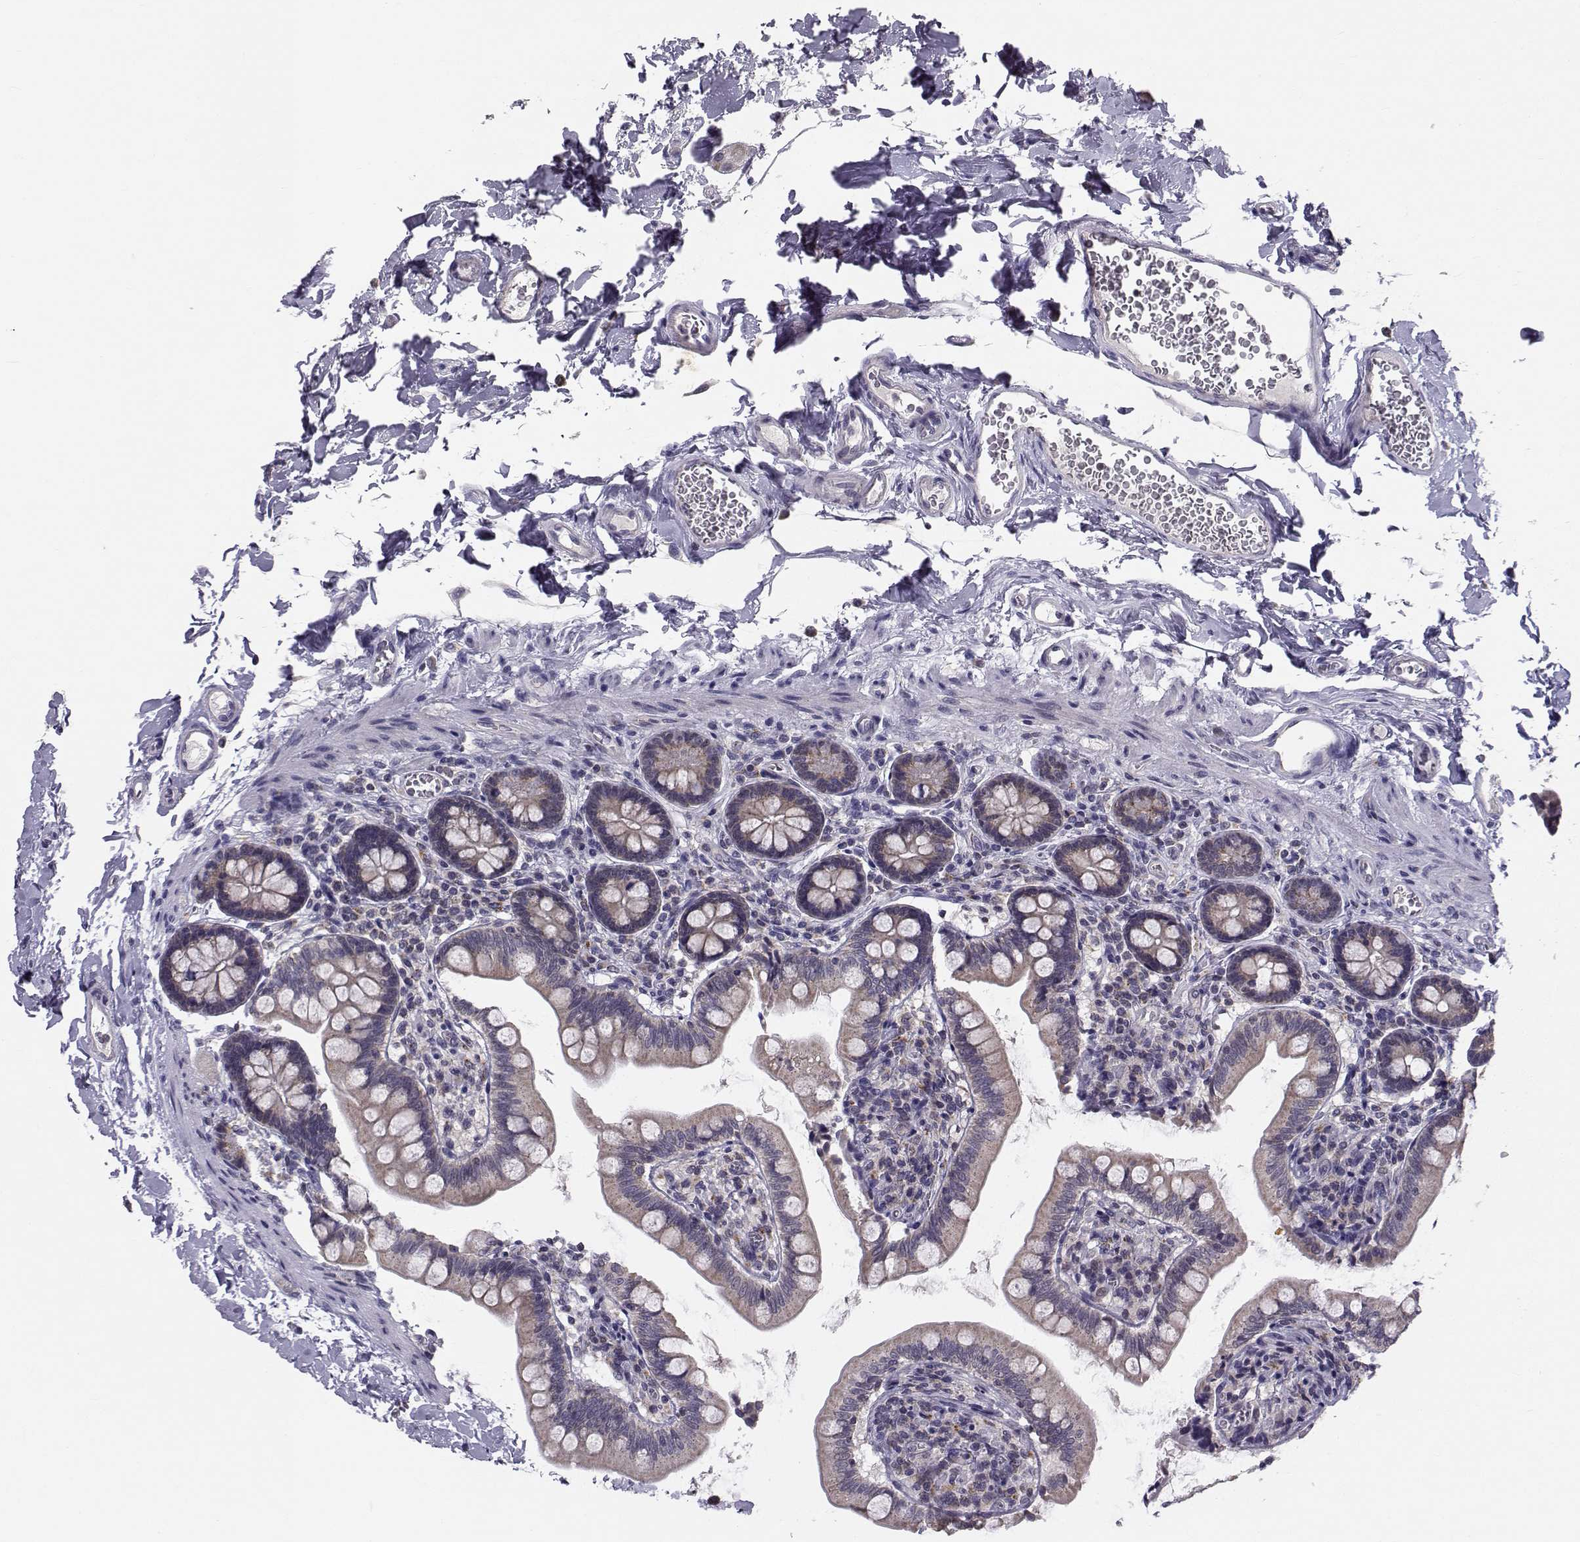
{"staining": {"intensity": "weak", "quantity": "<25%", "location": "cytoplasmic/membranous"}, "tissue": "small intestine", "cell_type": "Glandular cells", "image_type": "normal", "snomed": [{"axis": "morphology", "description": "Normal tissue, NOS"}, {"axis": "topography", "description": "Small intestine"}], "caption": "Immunohistochemical staining of normal small intestine demonstrates no significant expression in glandular cells.", "gene": "ANGPT1", "patient": {"sex": "female", "age": 56}}